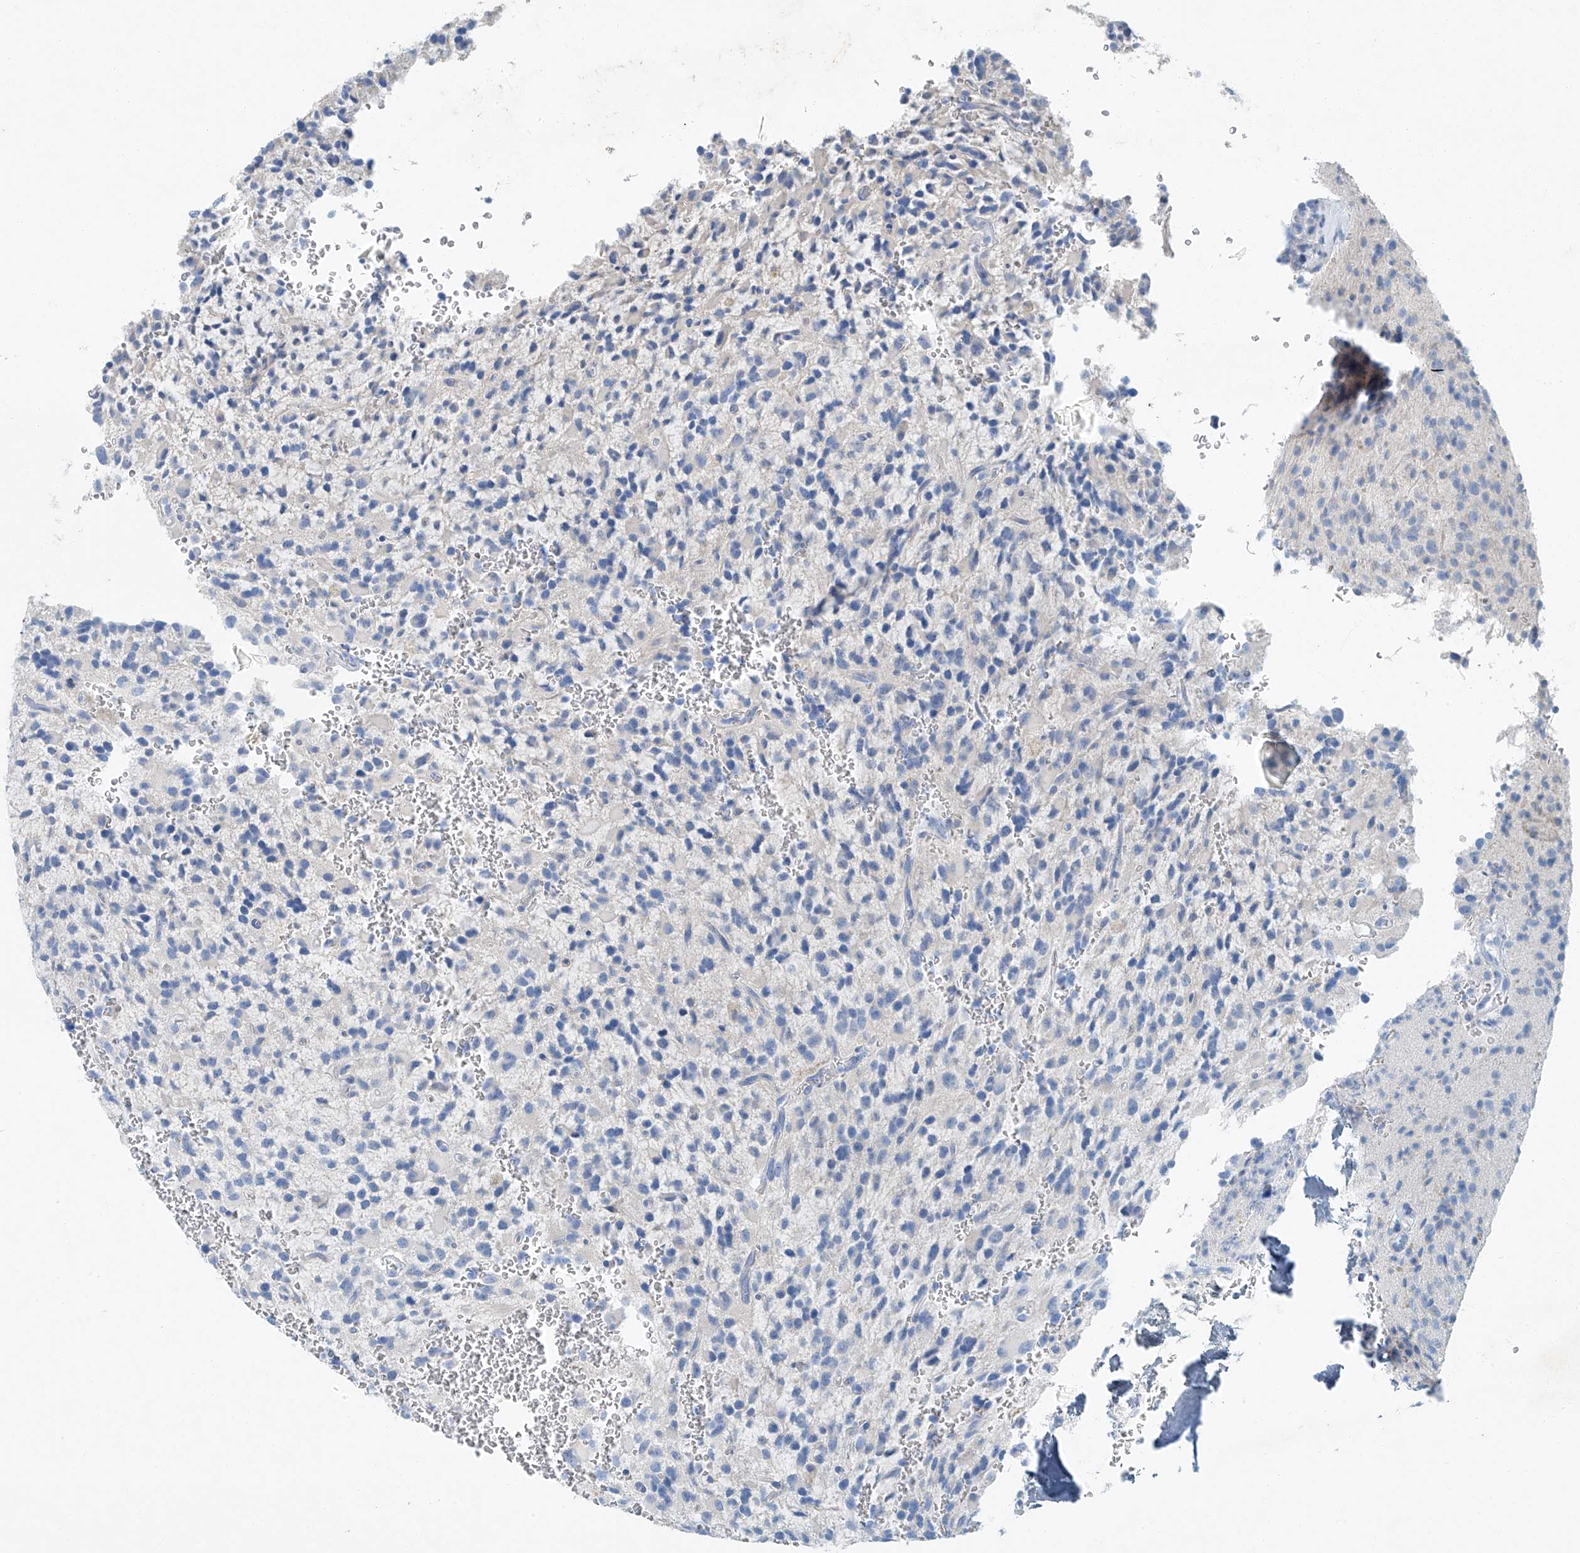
{"staining": {"intensity": "negative", "quantity": "none", "location": "none"}, "tissue": "glioma", "cell_type": "Tumor cells", "image_type": "cancer", "snomed": [{"axis": "morphology", "description": "Glioma, malignant, High grade"}, {"axis": "topography", "description": "Brain"}], "caption": "Micrograph shows no protein expression in tumor cells of malignant glioma (high-grade) tissue. (DAB (3,3'-diaminobenzidine) IHC, high magnification).", "gene": "C1orf87", "patient": {"sex": "male", "age": 34}}